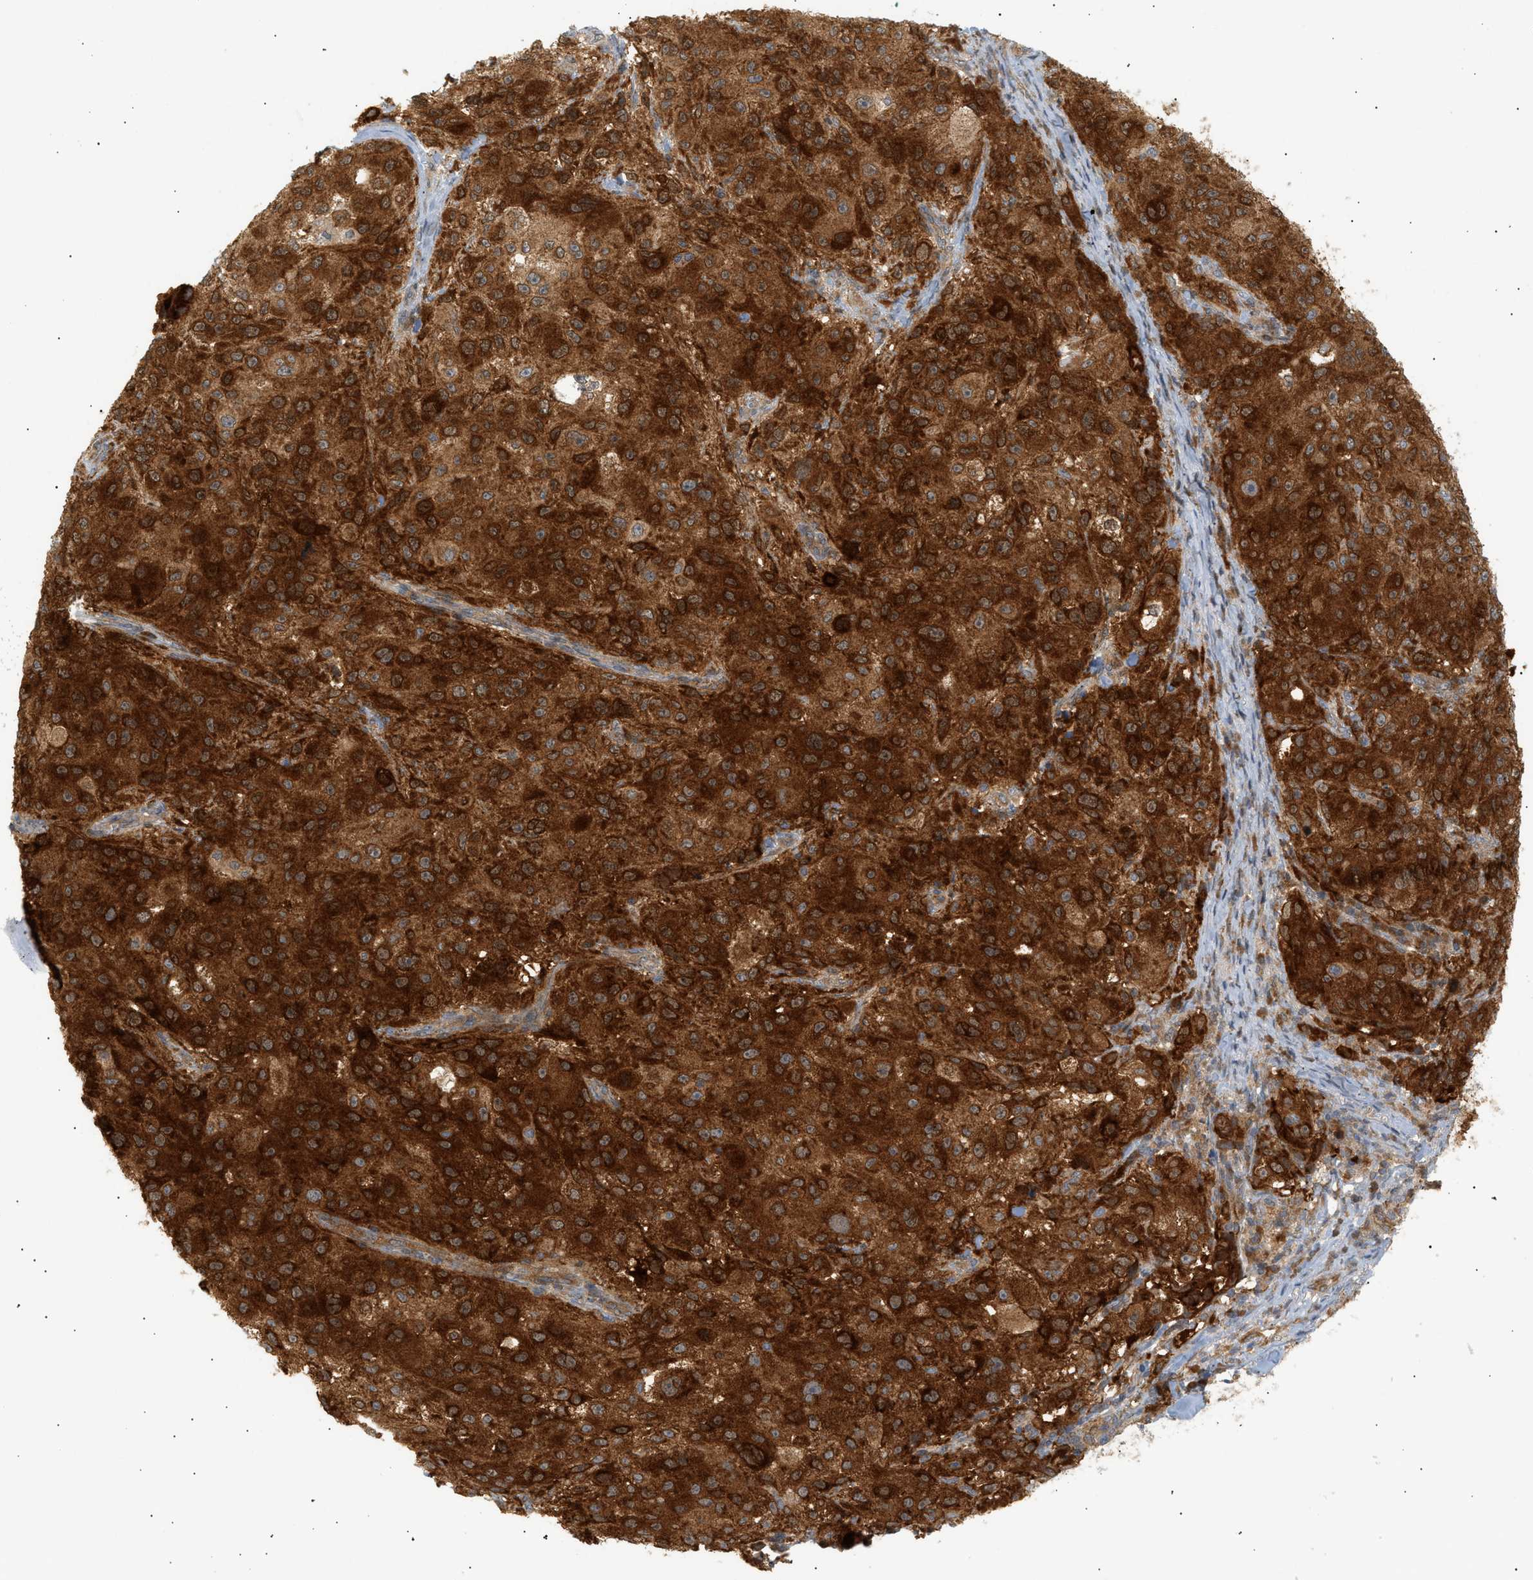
{"staining": {"intensity": "strong", "quantity": ">75%", "location": "cytoplasmic/membranous"}, "tissue": "melanoma", "cell_type": "Tumor cells", "image_type": "cancer", "snomed": [{"axis": "morphology", "description": "Necrosis, NOS"}, {"axis": "morphology", "description": "Malignant melanoma, NOS"}, {"axis": "topography", "description": "Skin"}], "caption": "A micrograph showing strong cytoplasmic/membranous positivity in about >75% of tumor cells in malignant melanoma, as visualized by brown immunohistochemical staining.", "gene": "SHC1", "patient": {"sex": "female", "age": 87}}